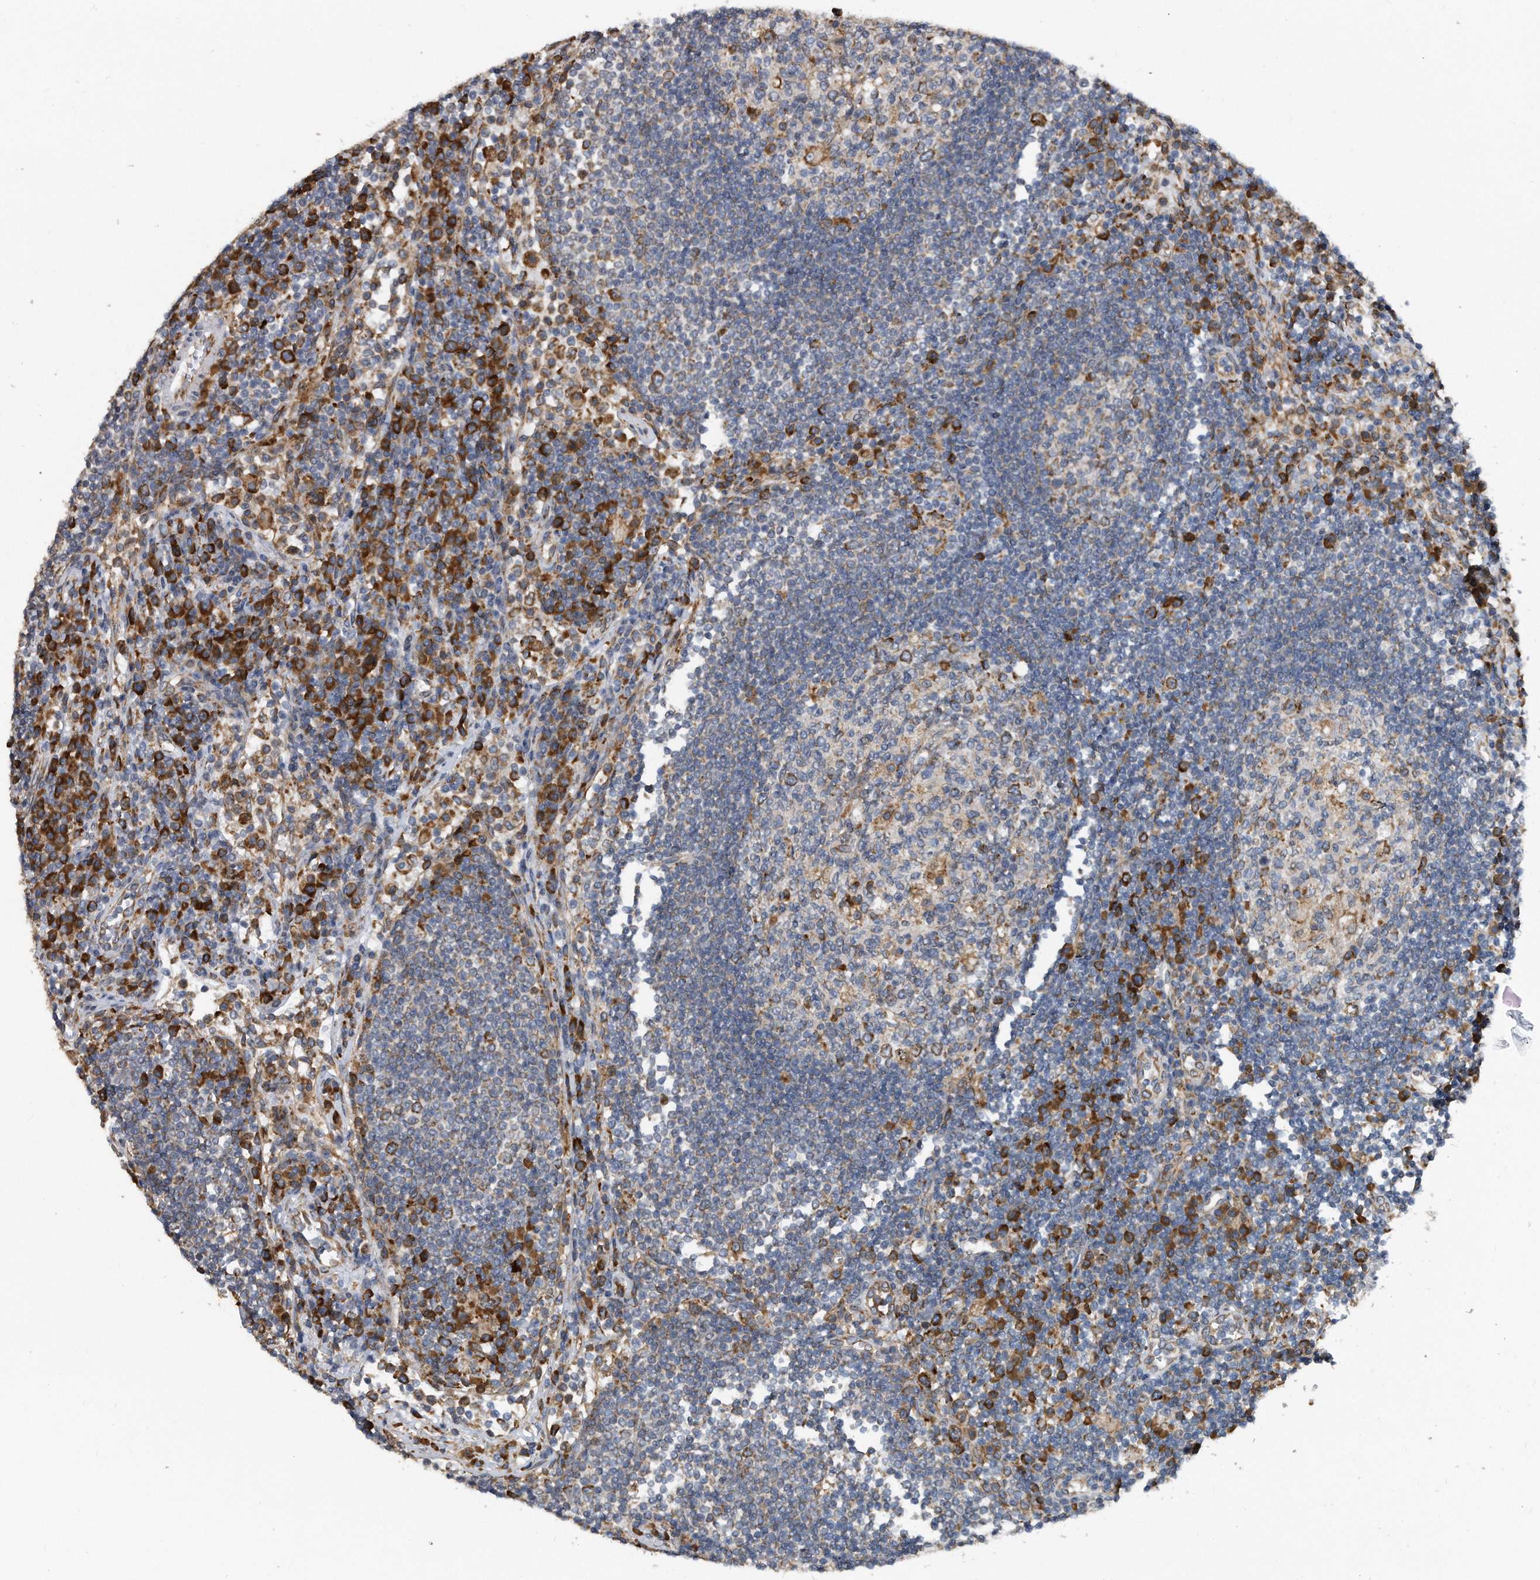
{"staining": {"intensity": "moderate", "quantity": "<25%", "location": "cytoplasmic/membranous"}, "tissue": "lymph node", "cell_type": "Germinal center cells", "image_type": "normal", "snomed": [{"axis": "morphology", "description": "Normal tissue, NOS"}, {"axis": "topography", "description": "Lymph node"}], "caption": "Approximately <25% of germinal center cells in normal human lymph node reveal moderate cytoplasmic/membranous protein staining as visualized by brown immunohistochemical staining.", "gene": "CCDC47", "patient": {"sex": "female", "age": 53}}